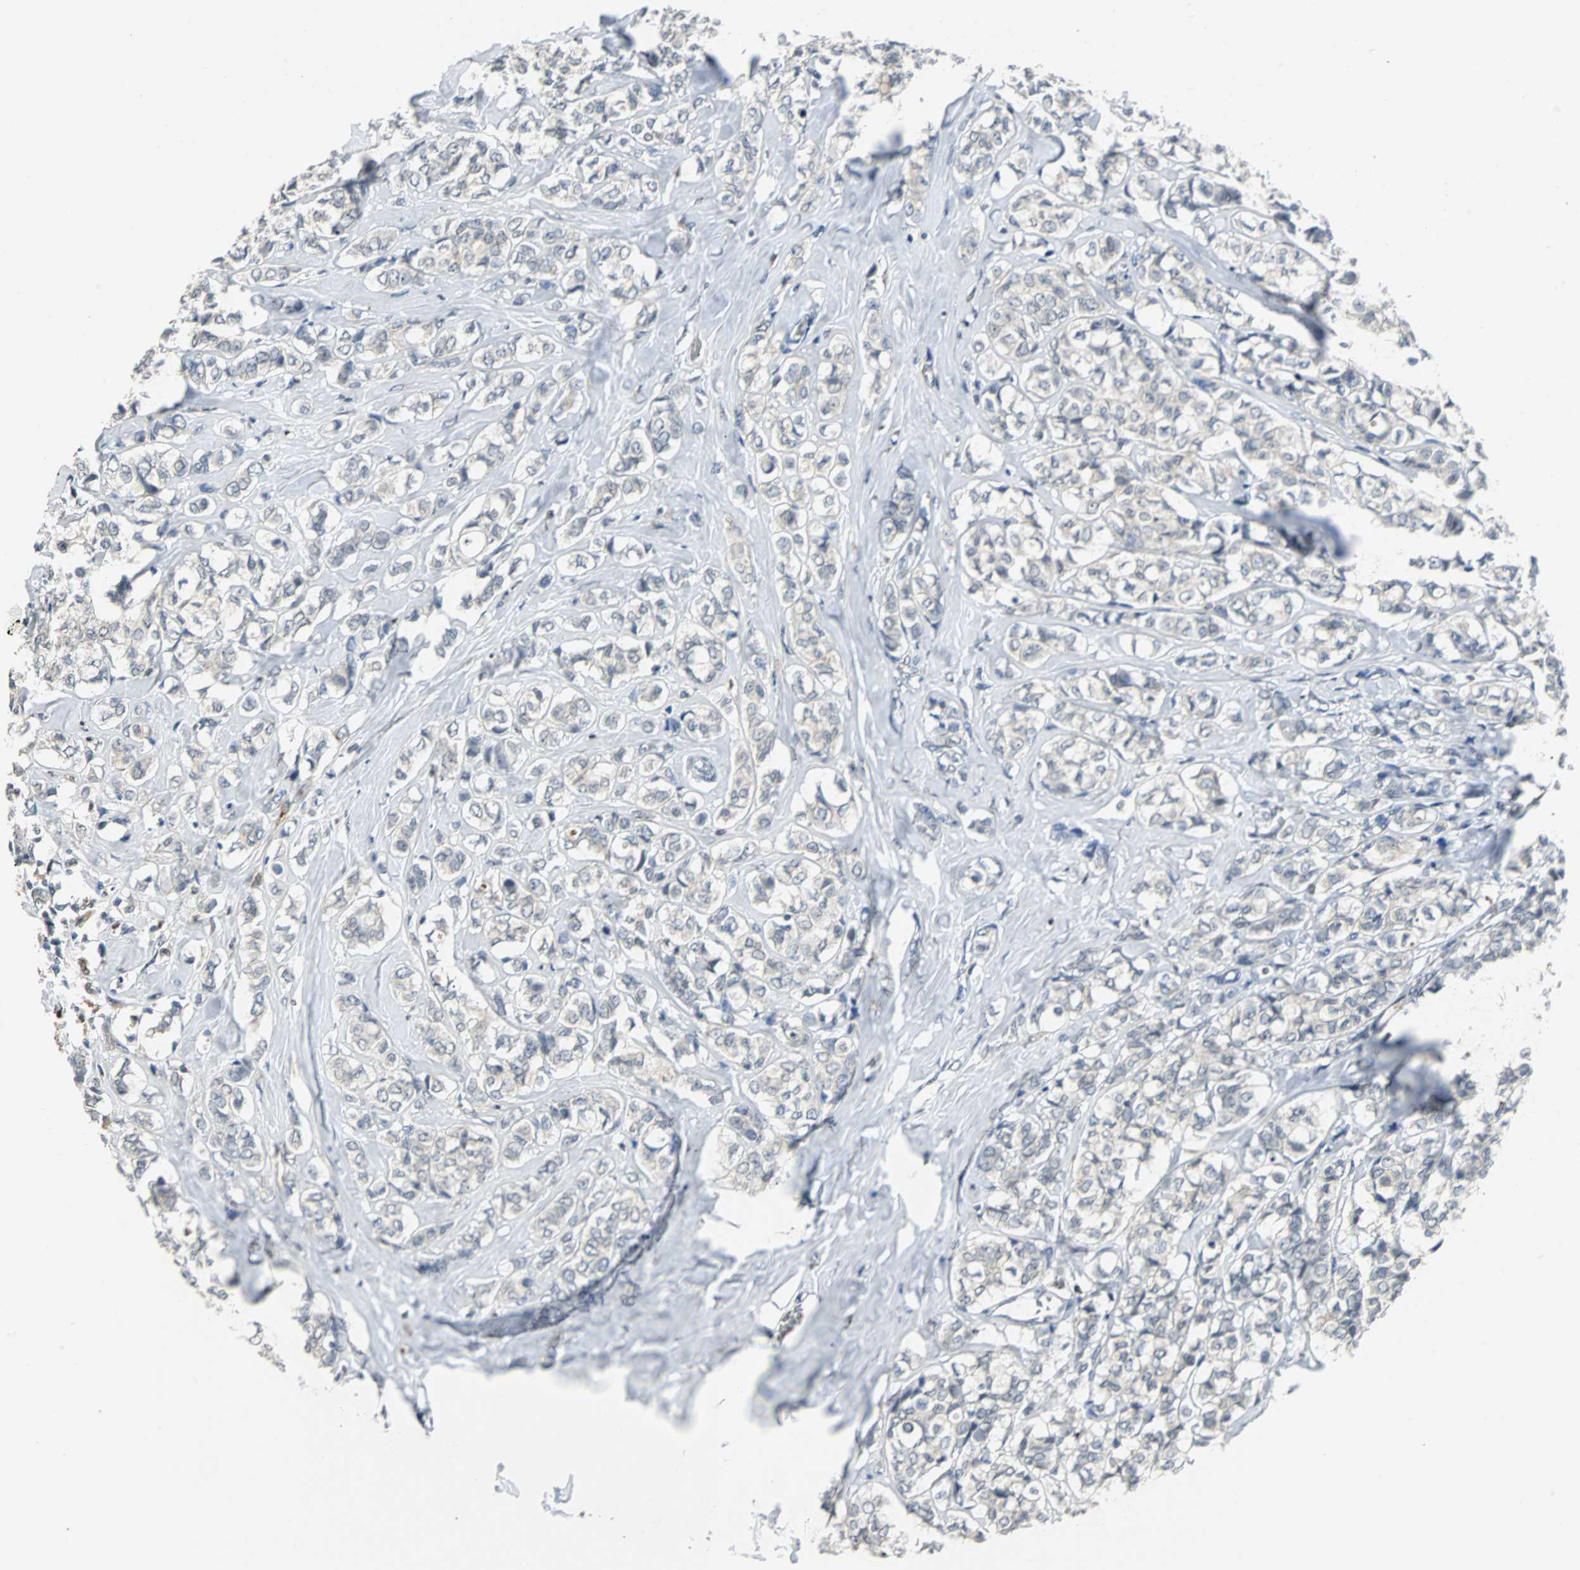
{"staining": {"intensity": "weak", "quantity": "<25%", "location": "cytoplasmic/membranous"}, "tissue": "breast cancer", "cell_type": "Tumor cells", "image_type": "cancer", "snomed": [{"axis": "morphology", "description": "Lobular carcinoma"}, {"axis": "topography", "description": "Breast"}], "caption": "Histopathology image shows no protein staining in tumor cells of breast cancer (lobular carcinoma) tissue.", "gene": "HLX", "patient": {"sex": "female", "age": 60}}